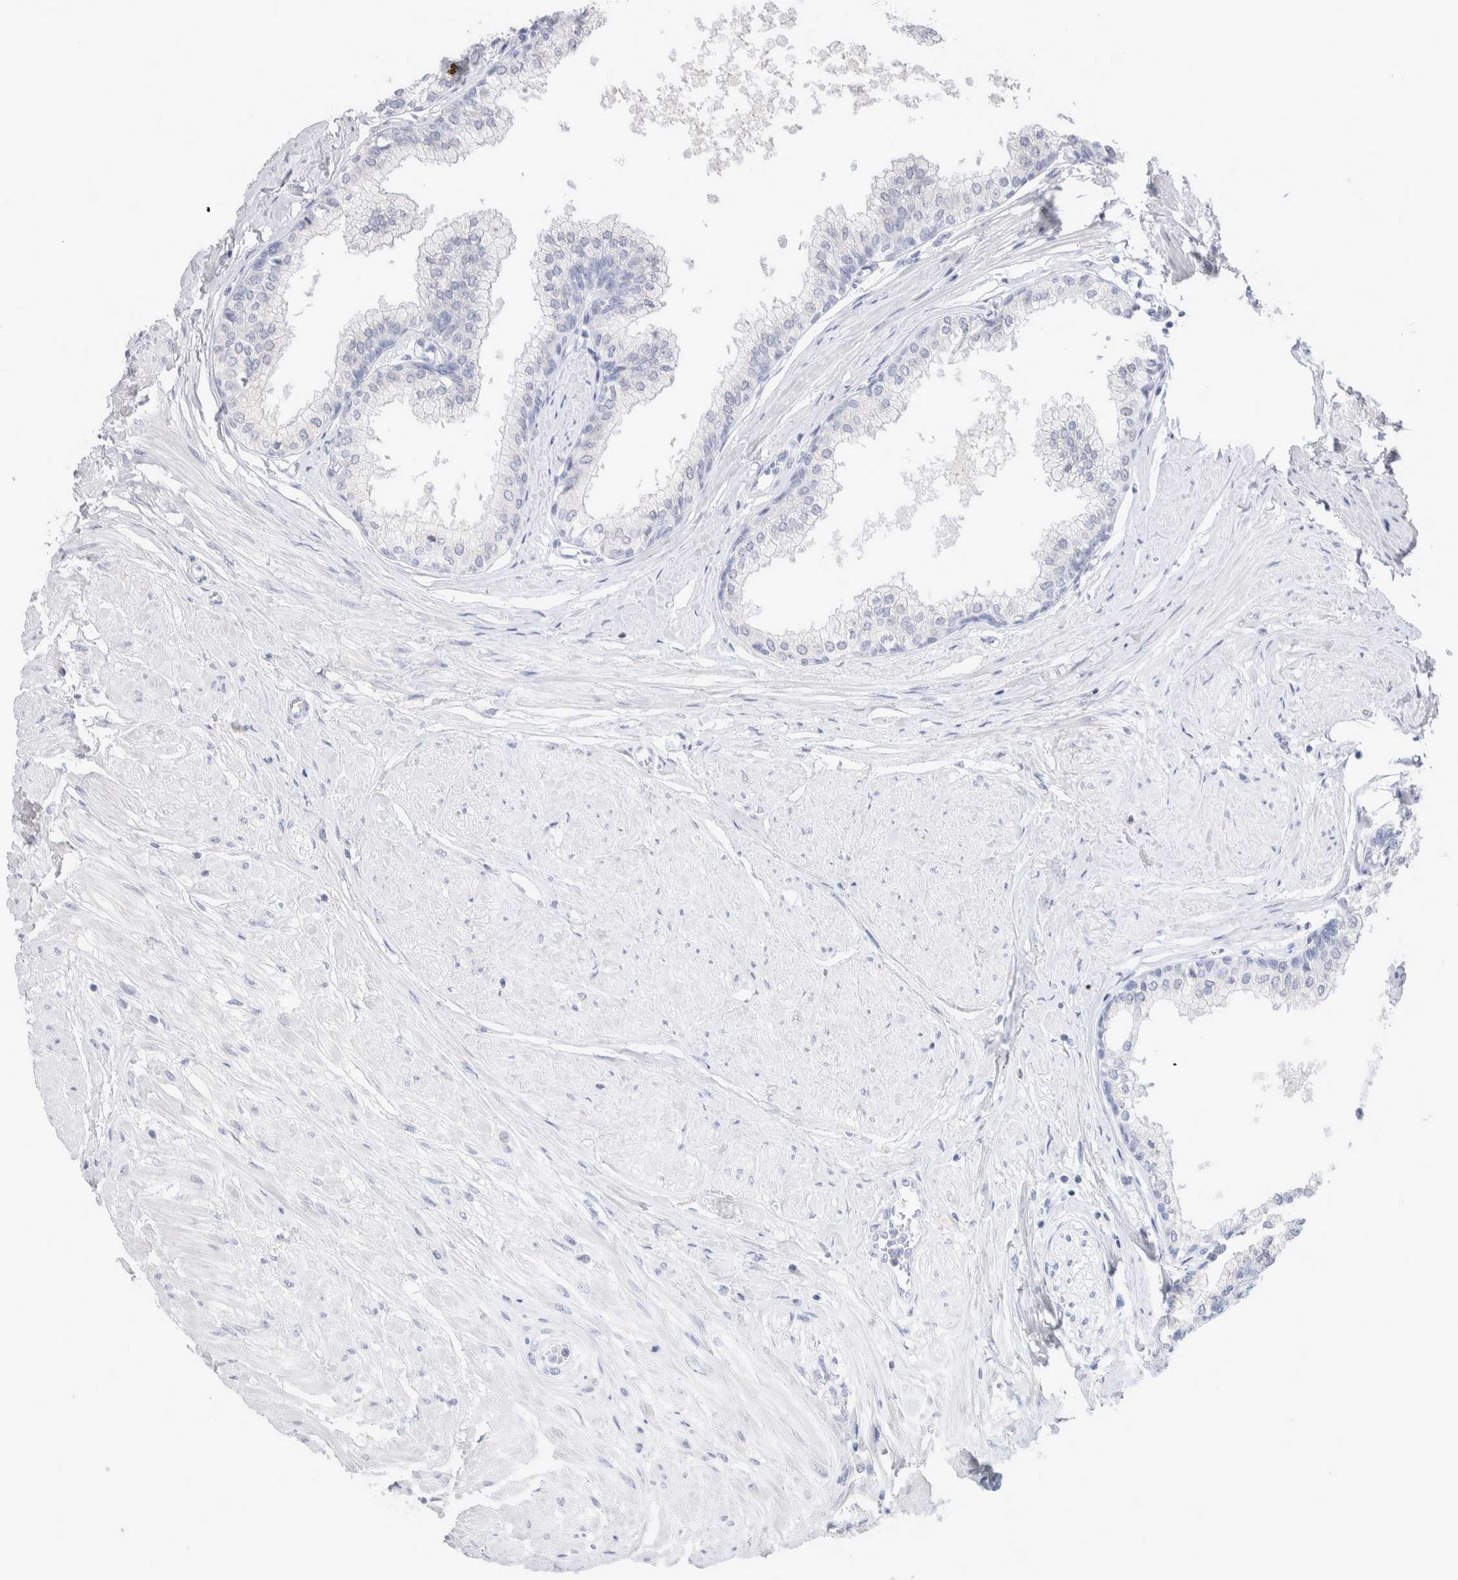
{"staining": {"intensity": "negative", "quantity": "none", "location": "none"}, "tissue": "seminal vesicle", "cell_type": "Glandular cells", "image_type": "normal", "snomed": [{"axis": "morphology", "description": "Normal tissue, NOS"}, {"axis": "topography", "description": "Prostate"}, {"axis": "topography", "description": "Seminal veicle"}], "caption": "Seminal vesicle stained for a protein using immunohistochemistry (IHC) displays no expression glandular cells.", "gene": "GDA", "patient": {"sex": "male", "age": 60}}